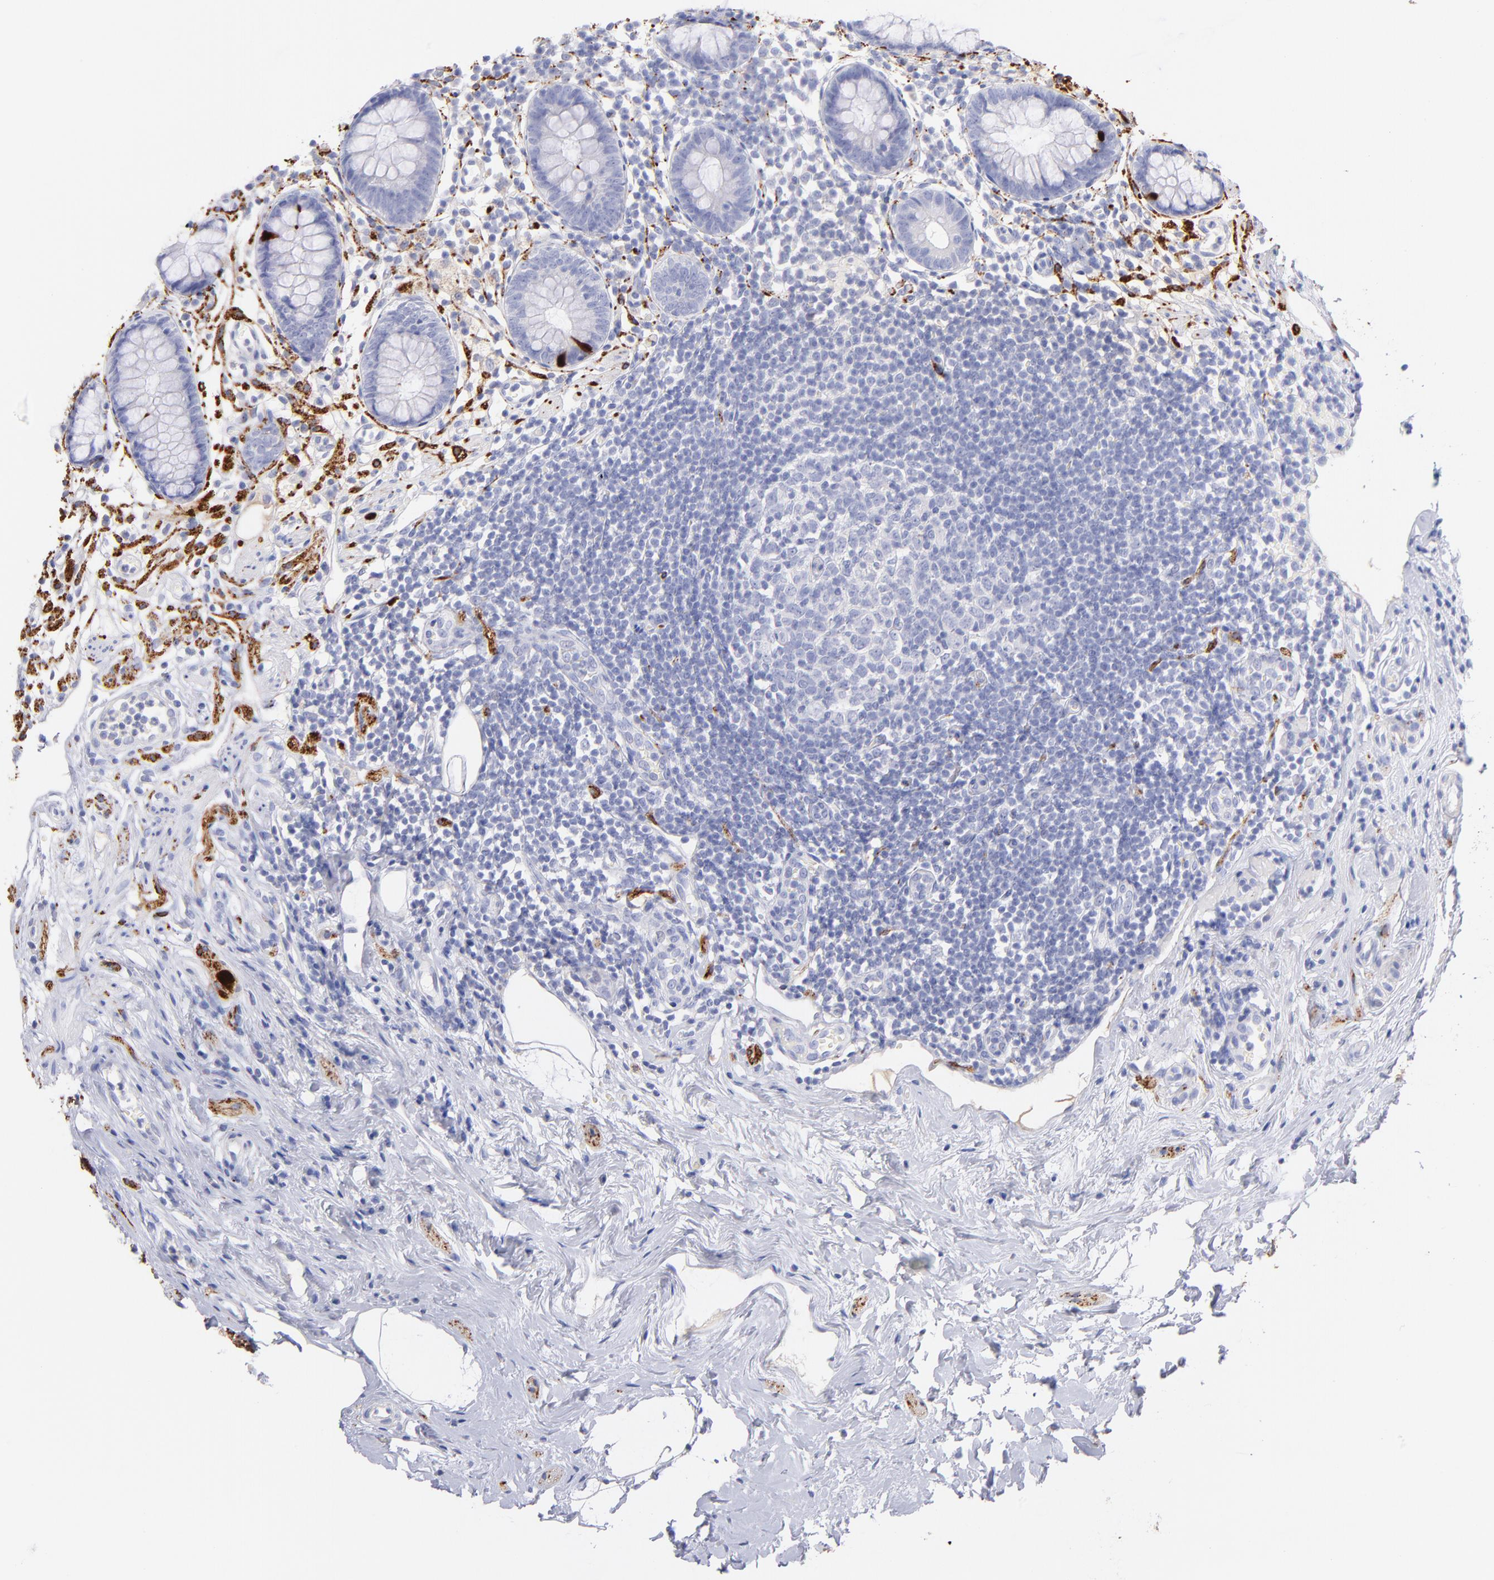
{"staining": {"intensity": "negative", "quantity": "none", "location": "none"}, "tissue": "appendix", "cell_type": "Glandular cells", "image_type": "normal", "snomed": [{"axis": "morphology", "description": "Normal tissue, NOS"}, {"axis": "topography", "description": "Appendix"}], "caption": "The IHC photomicrograph has no significant staining in glandular cells of appendix. (Brightfield microscopy of DAB immunohistochemistry (IHC) at high magnification).", "gene": "SCGN", "patient": {"sex": "male", "age": 38}}